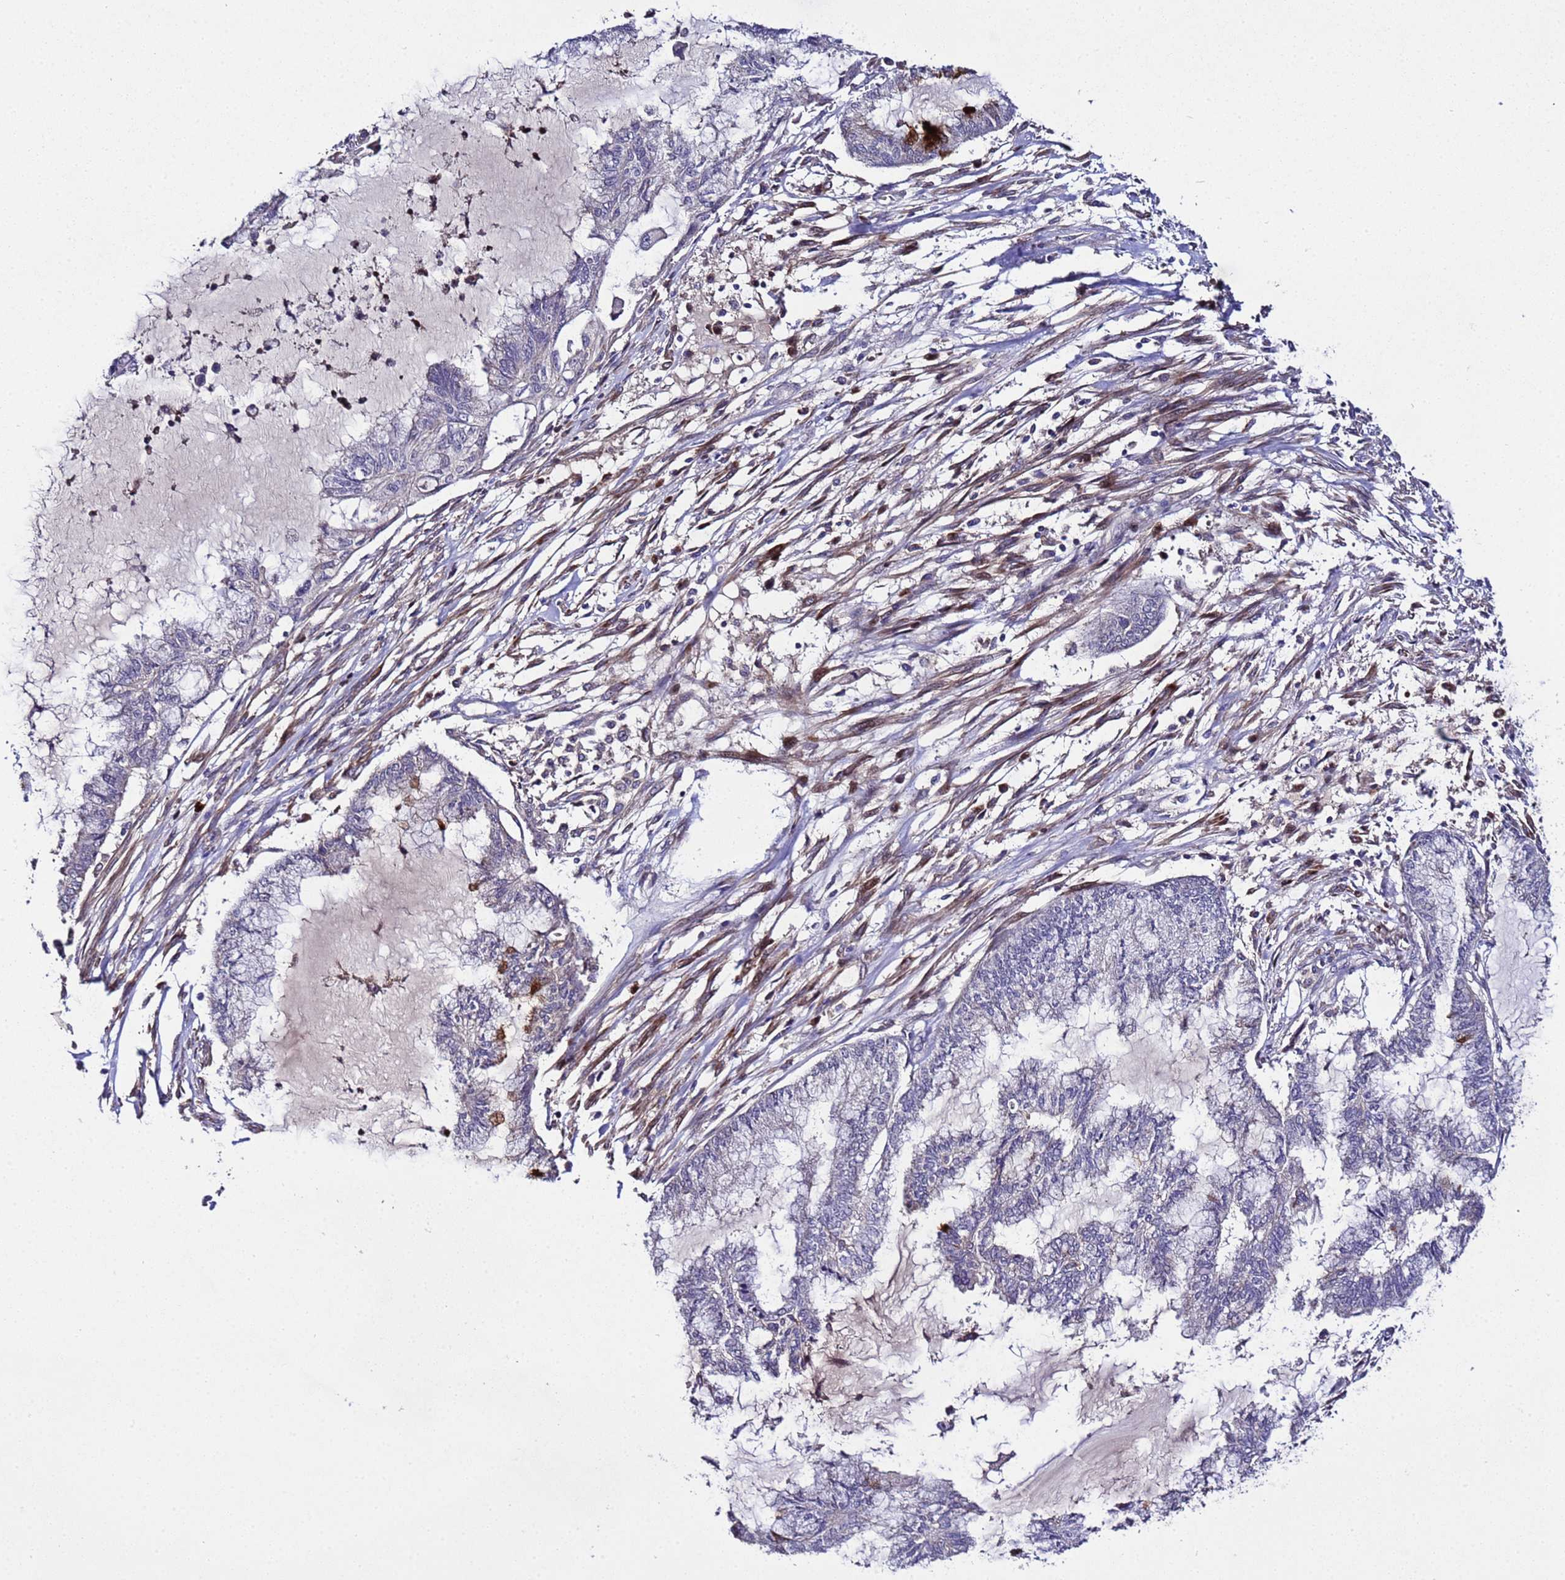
{"staining": {"intensity": "negative", "quantity": "none", "location": "none"}, "tissue": "endometrial cancer", "cell_type": "Tumor cells", "image_type": "cancer", "snomed": [{"axis": "morphology", "description": "Adenocarcinoma, NOS"}, {"axis": "topography", "description": "Endometrium"}], "caption": "Tumor cells show no significant expression in adenocarcinoma (endometrial). Brightfield microscopy of immunohistochemistry stained with DAB (brown) and hematoxylin (blue), captured at high magnification.", "gene": "PLXDC2", "patient": {"sex": "female", "age": 86}}